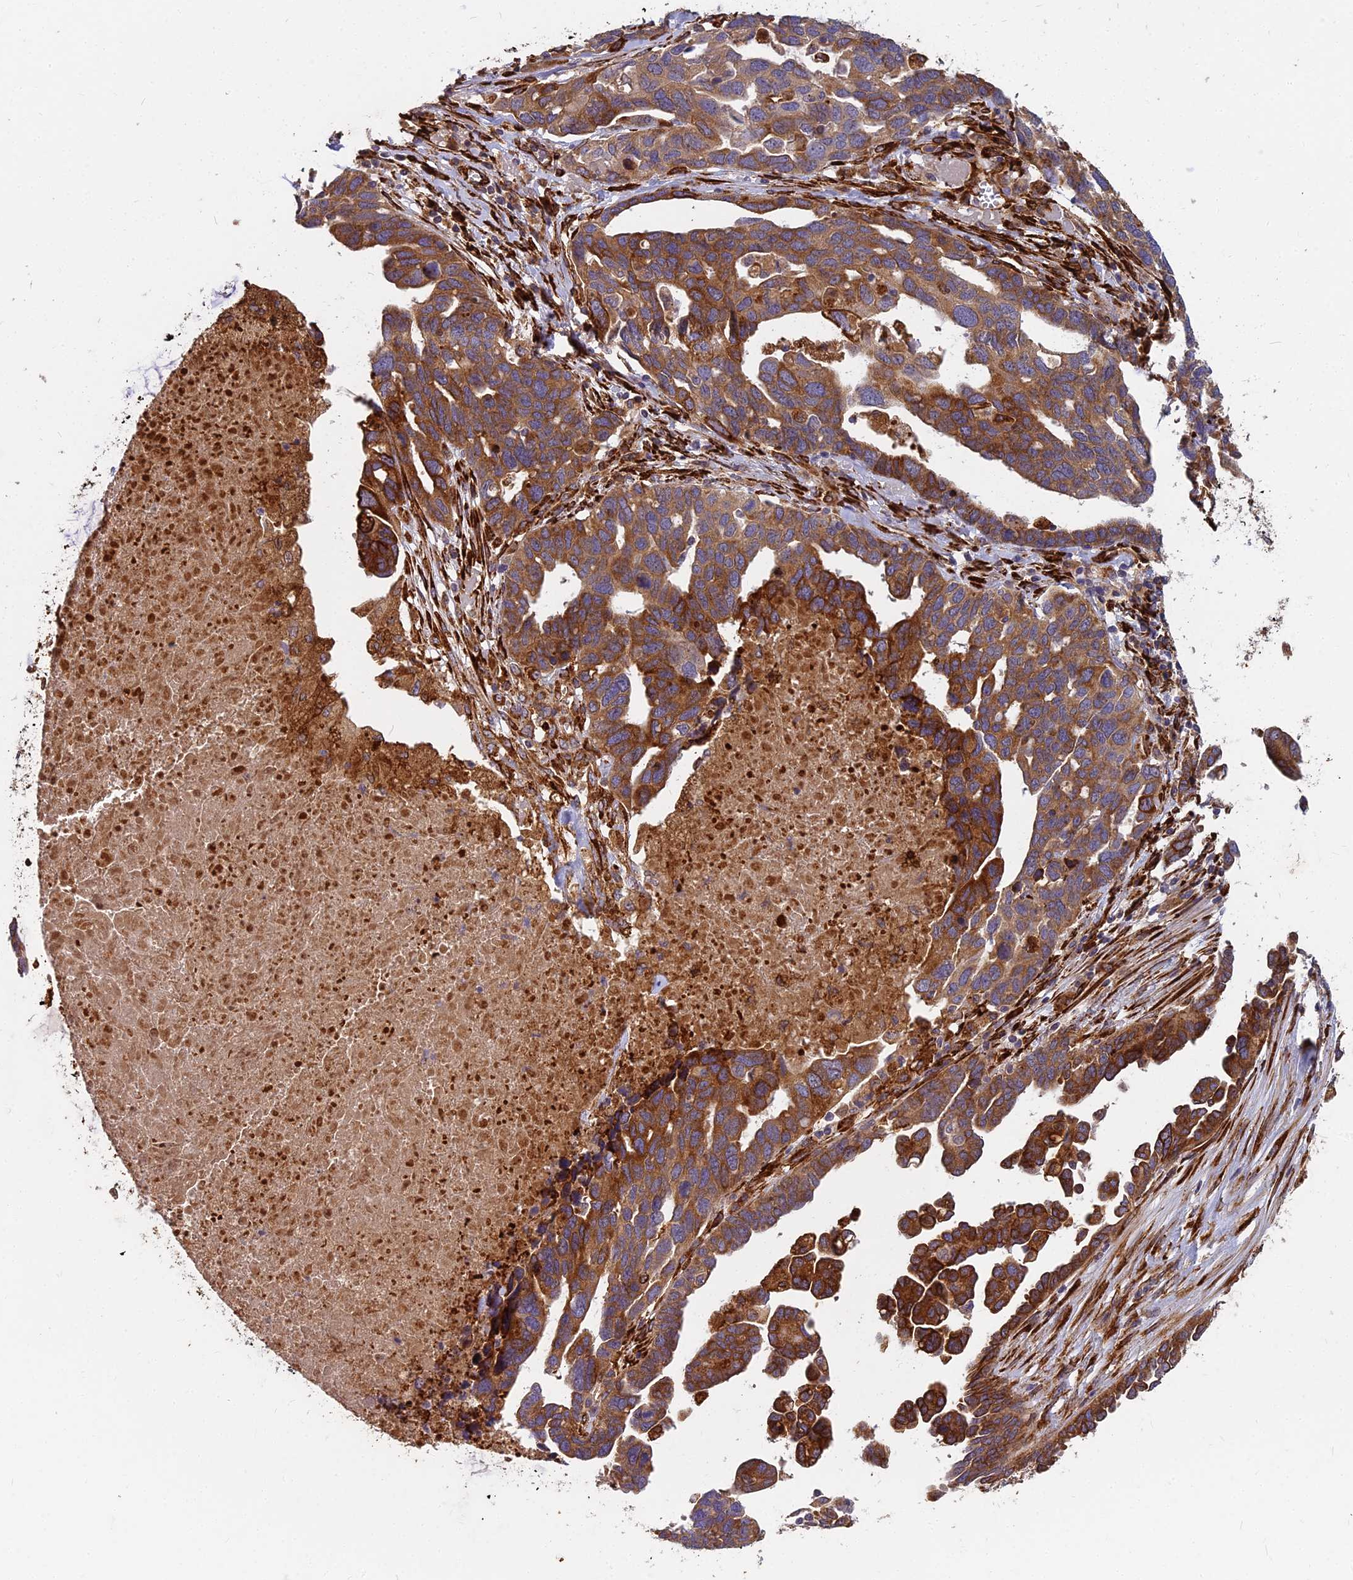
{"staining": {"intensity": "moderate", "quantity": ">75%", "location": "cytoplasmic/membranous"}, "tissue": "ovarian cancer", "cell_type": "Tumor cells", "image_type": "cancer", "snomed": [{"axis": "morphology", "description": "Cystadenocarcinoma, serous, NOS"}, {"axis": "topography", "description": "Ovary"}], "caption": "Human ovarian cancer (serous cystadenocarcinoma) stained with a brown dye demonstrates moderate cytoplasmic/membranous positive positivity in about >75% of tumor cells.", "gene": "NDUFAF7", "patient": {"sex": "female", "age": 54}}